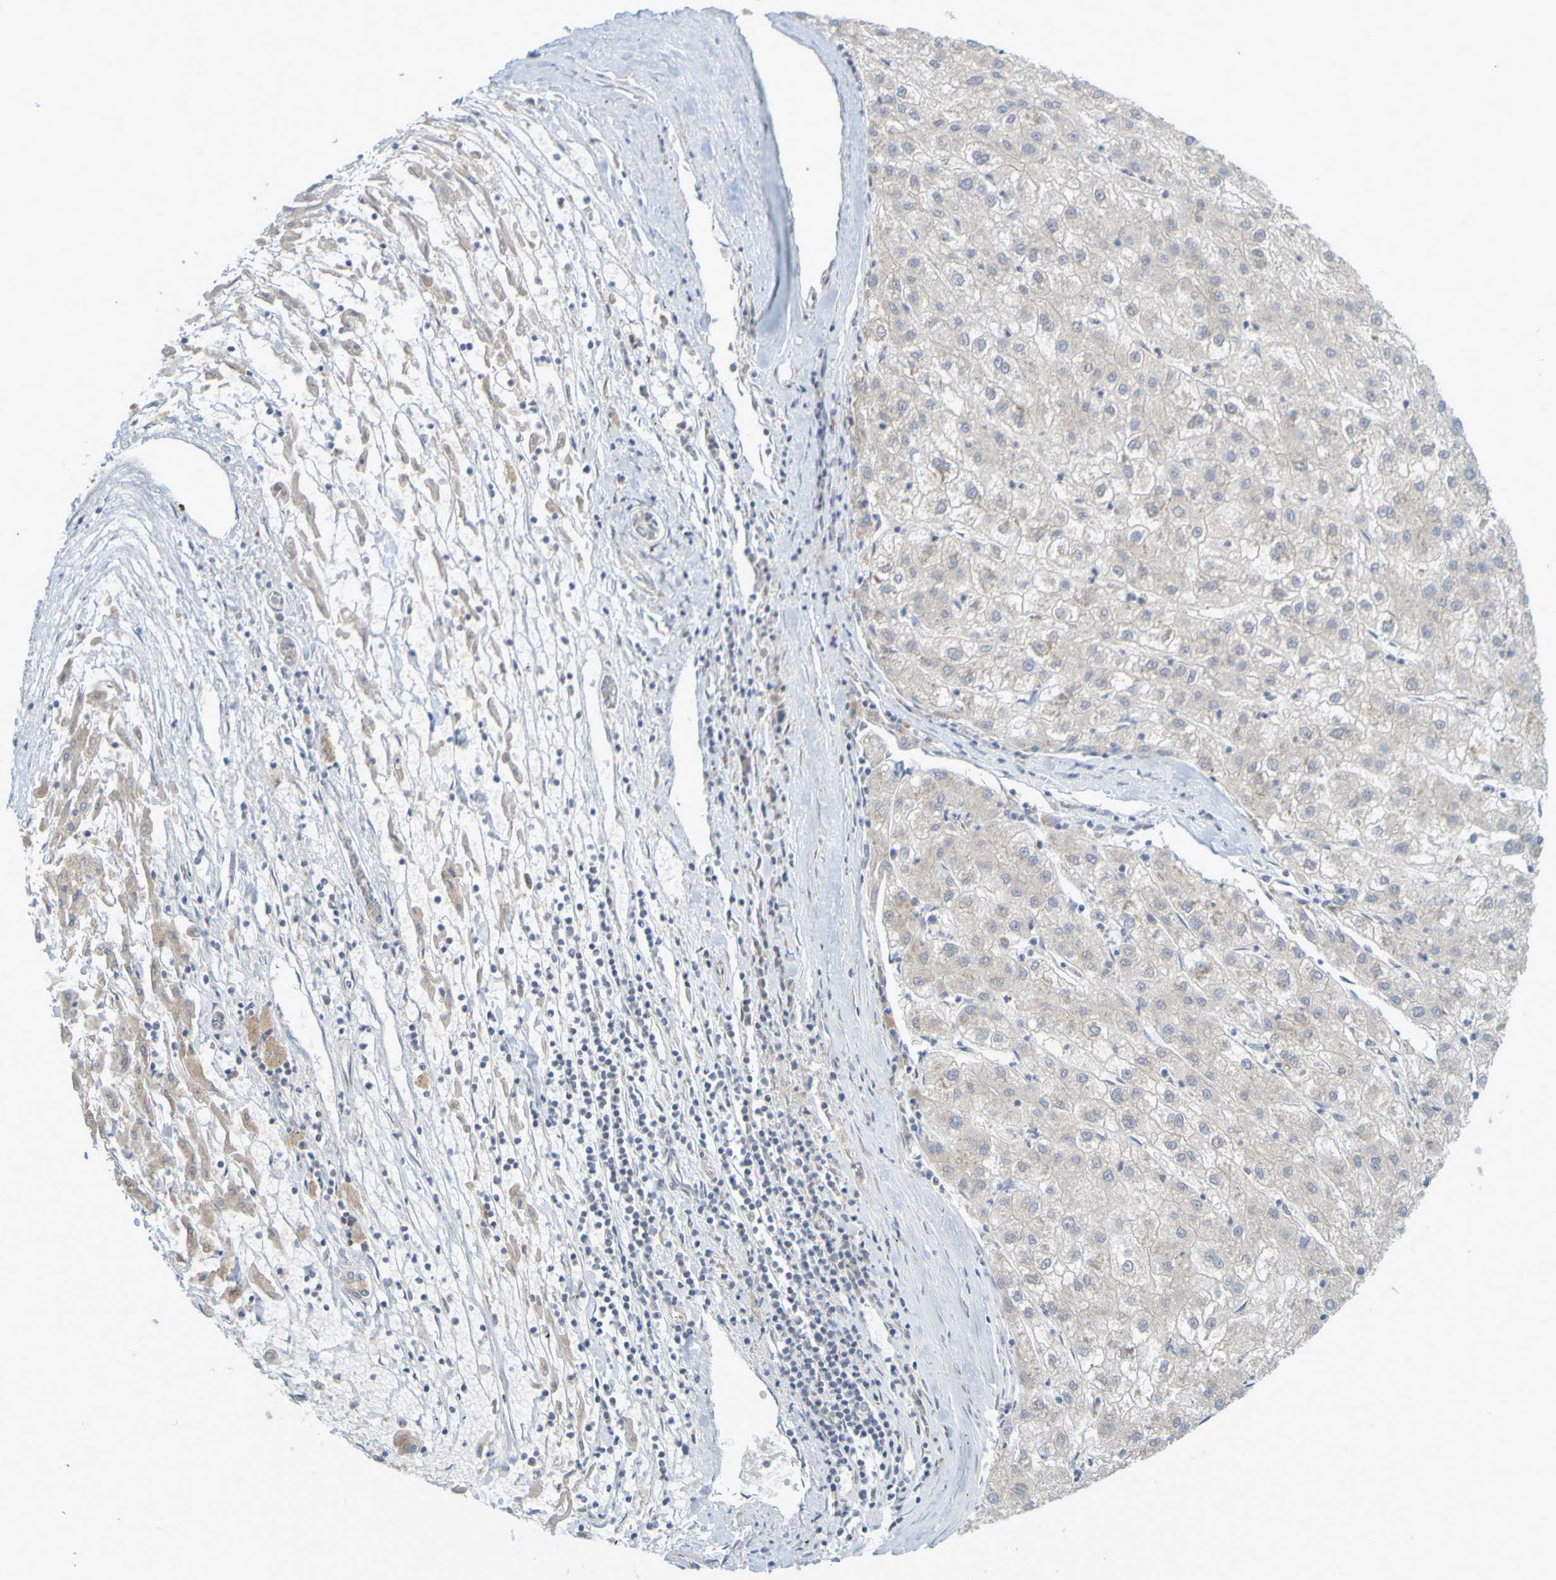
{"staining": {"intensity": "weak", "quantity": ">75%", "location": "cytoplasmic/membranous"}, "tissue": "liver cancer", "cell_type": "Tumor cells", "image_type": "cancer", "snomed": [{"axis": "morphology", "description": "Carcinoma, Hepatocellular, NOS"}, {"axis": "topography", "description": "Liver"}], "caption": "Immunohistochemical staining of liver cancer reveals weak cytoplasmic/membranous protein staining in approximately >75% of tumor cells.", "gene": "MOGS", "patient": {"sex": "male", "age": 72}}